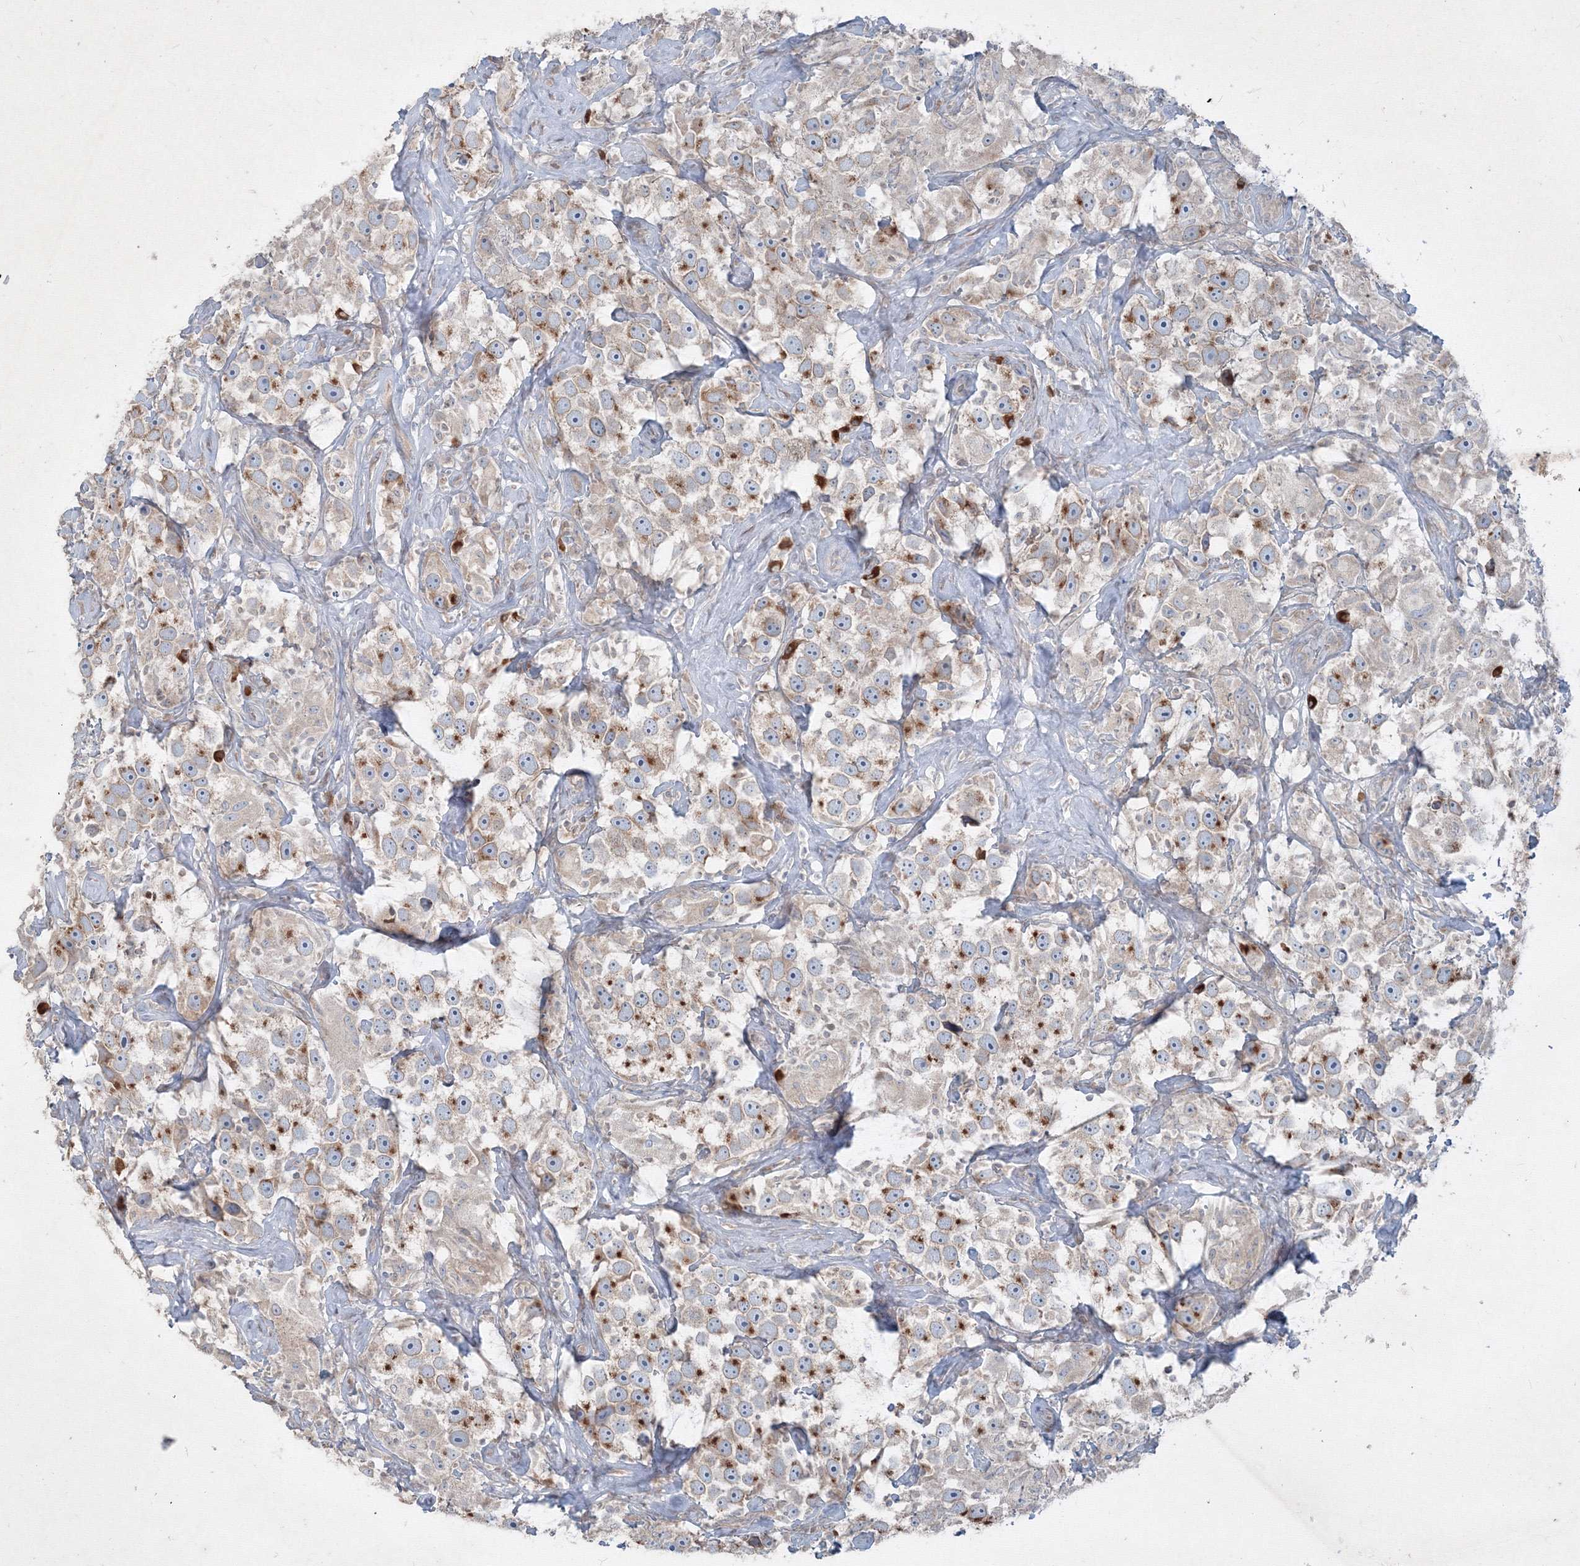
{"staining": {"intensity": "moderate", "quantity": "25%-75%", "location": "cytoplasmic/membranous"}, "tissue": "testis cancer", "cell_type": "Tumor cells", "image_type": "cancer", "snomed": [{"axis": "morphology", "description": "Seminoma, NOS"}, {"axis": "topography", "description": "Testis"}], "caption": "This histopathology image reveals immunohistochemistry (IHC) staining of human seminoma (testis), with medium moderate cytoplasmic/membranous staining in approximately 25%-75% of tumor cells.", "gene": "IFNAR1", "patient": {"sex": "male", "age": 49}}